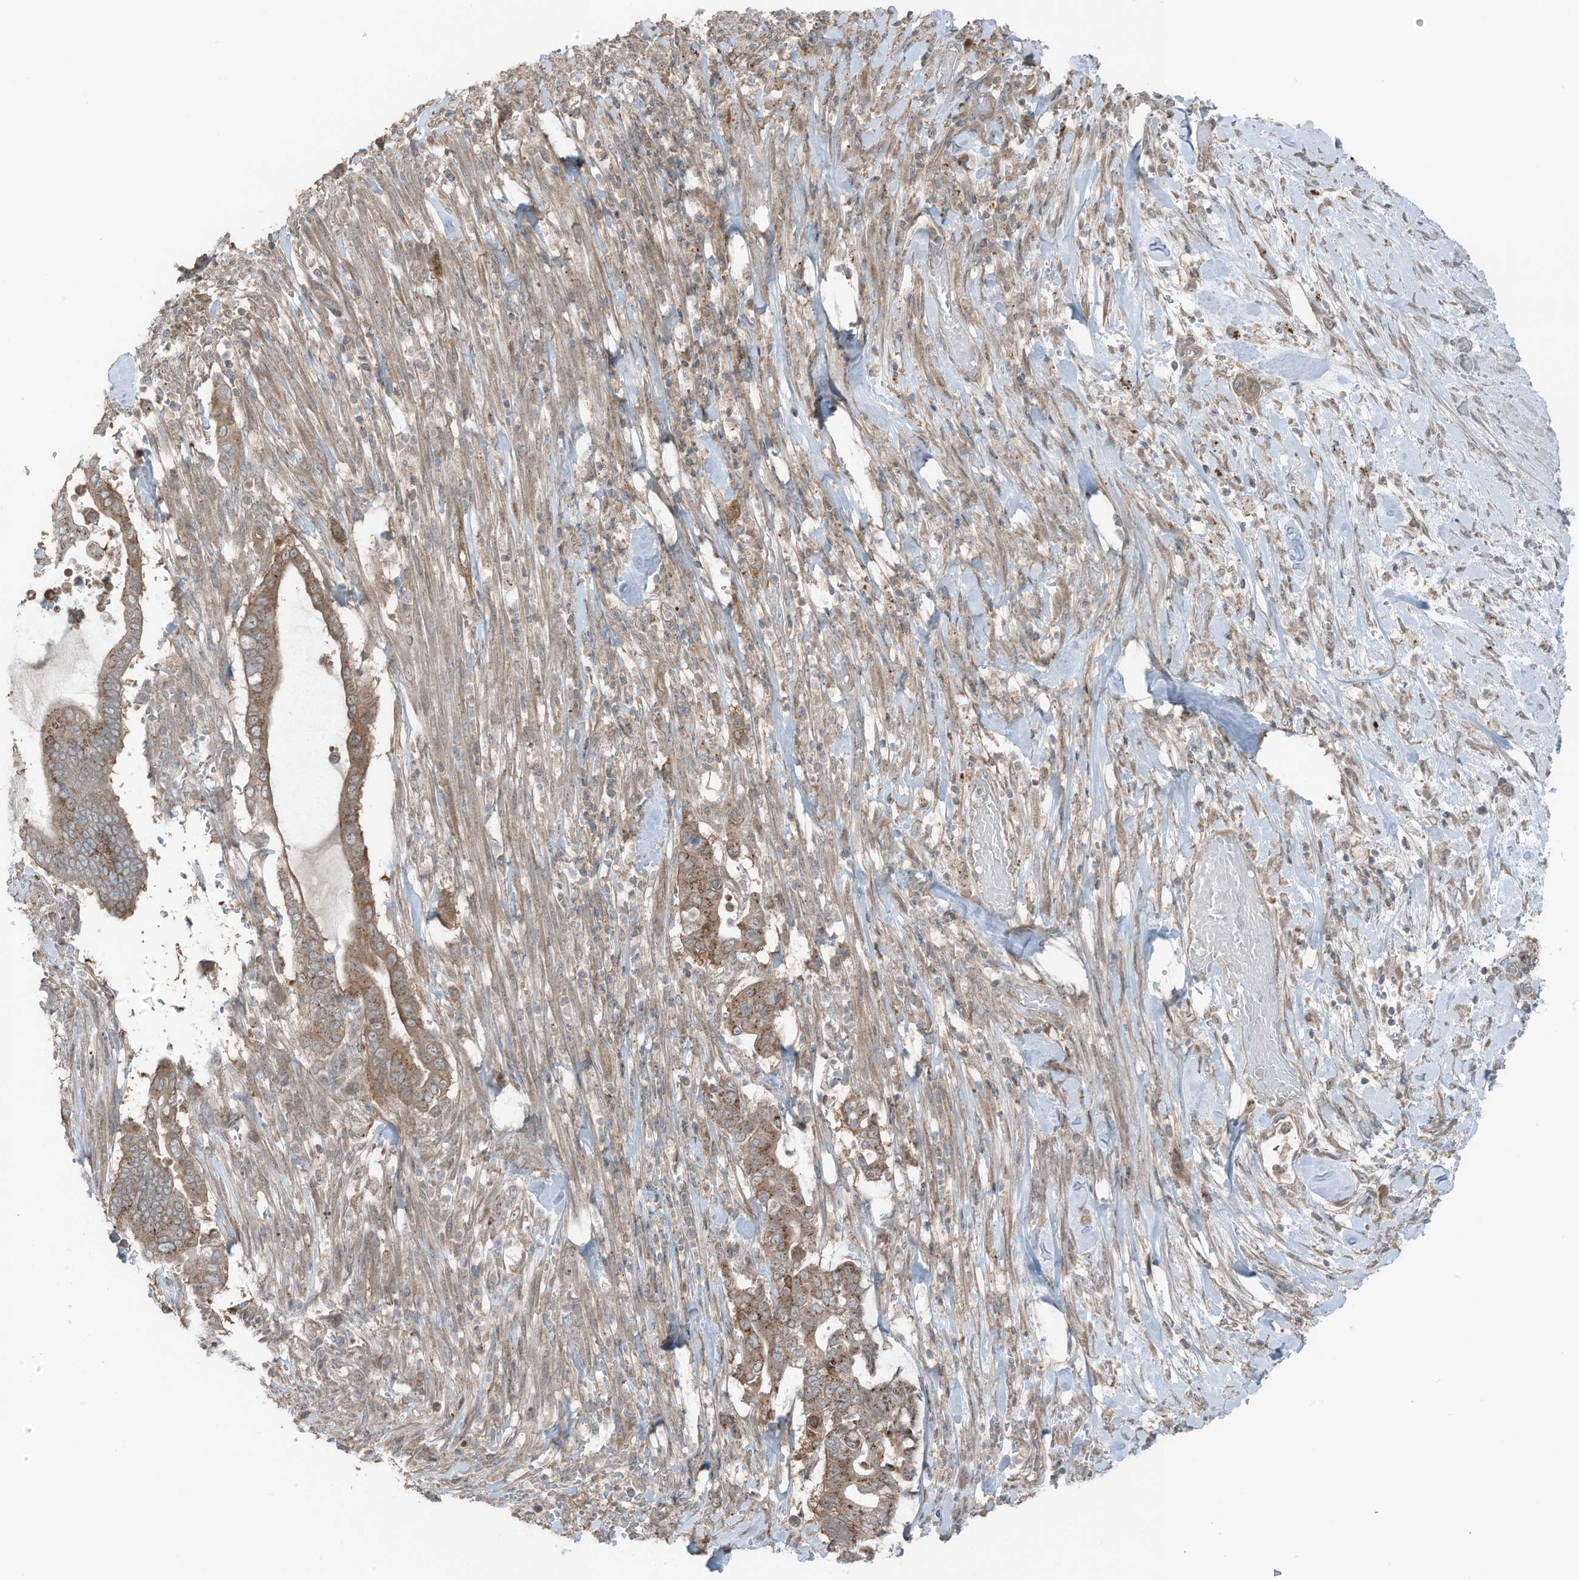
{"staining": {"intensity": "moderate", "quantity": "25%-75%", "location": "cytoplasmic/membranous"}, "tissue": "pancreatic cancer", "cell_type": "Tumor cells", "image_type": "cancer", "snomed": [{"axis": "morphology", "description": "Adenocarcinoma, NOS"}, {"axis": "topography", "description": "Pancreas"}], "caption": "An IHC micrograph of tumor tissue is shown. Protein staining in brown shows moderate cytoplasmic/membranous positivity in pancreatic adenocarcinoma within tumor cells.", "gene": "TXNDC9", "patient": {"sex": "male", "age": 68}}